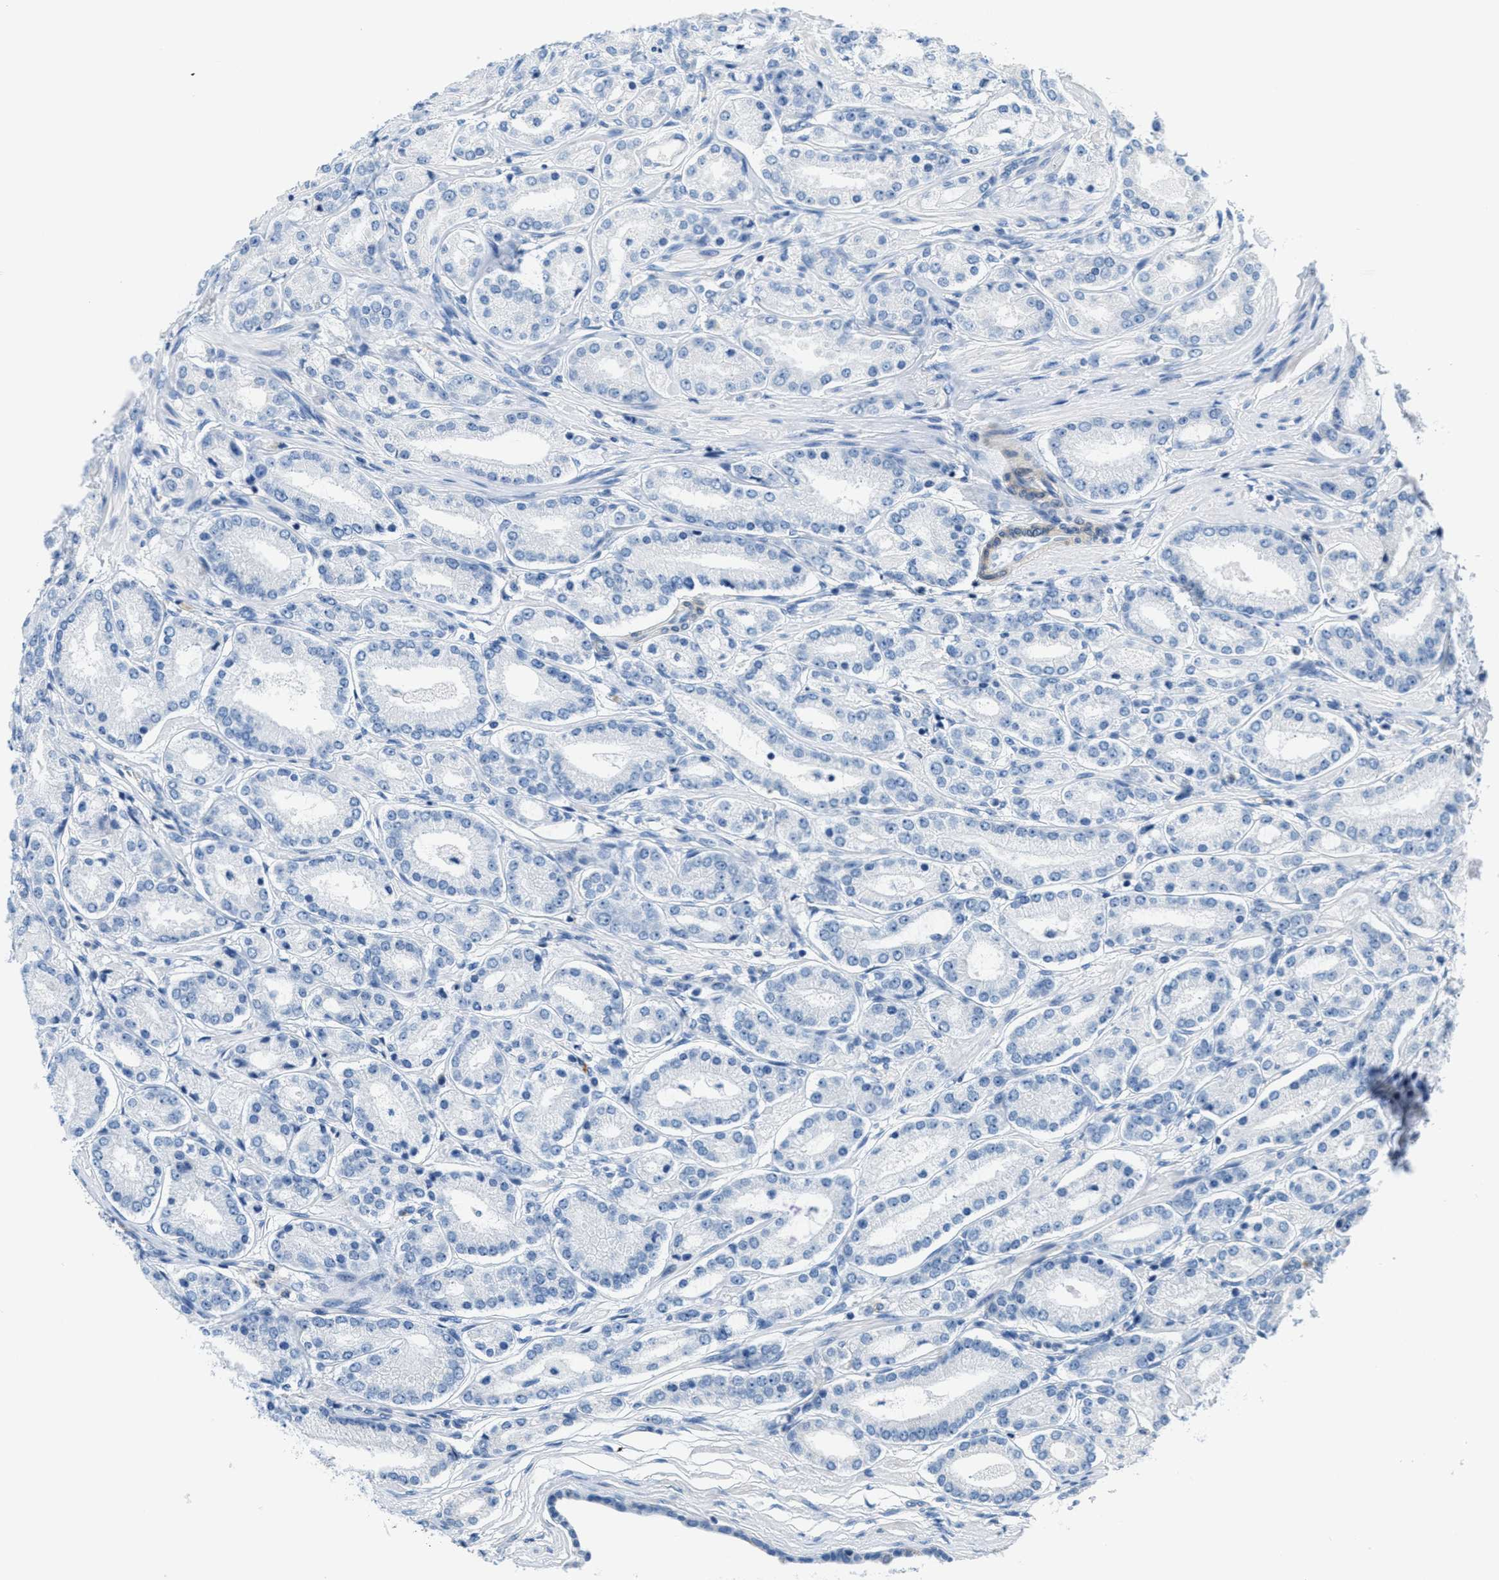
{"staining": {"intensity": "negative", "quantity": "none", "location": "none"}, "tissue": "prostate cancer", "cell_type": "Tumor cells", "image_type": "cancer", "snomed": [{"axis": "morphology", "description": "Adenocarcinoma, Low grade"}, {"axis": "topography", "description": "Prostate"}], "caption": "There is no significant staining in tumor cells of adenocarcinoma (low-grade) (prostate). (DAB (3,3'-diaminobenzidine) IHC visualized using brightfield microscopy, high magnification).", "gene": "MAPRE2", "patient": {"sex": "male", "age": 63}}